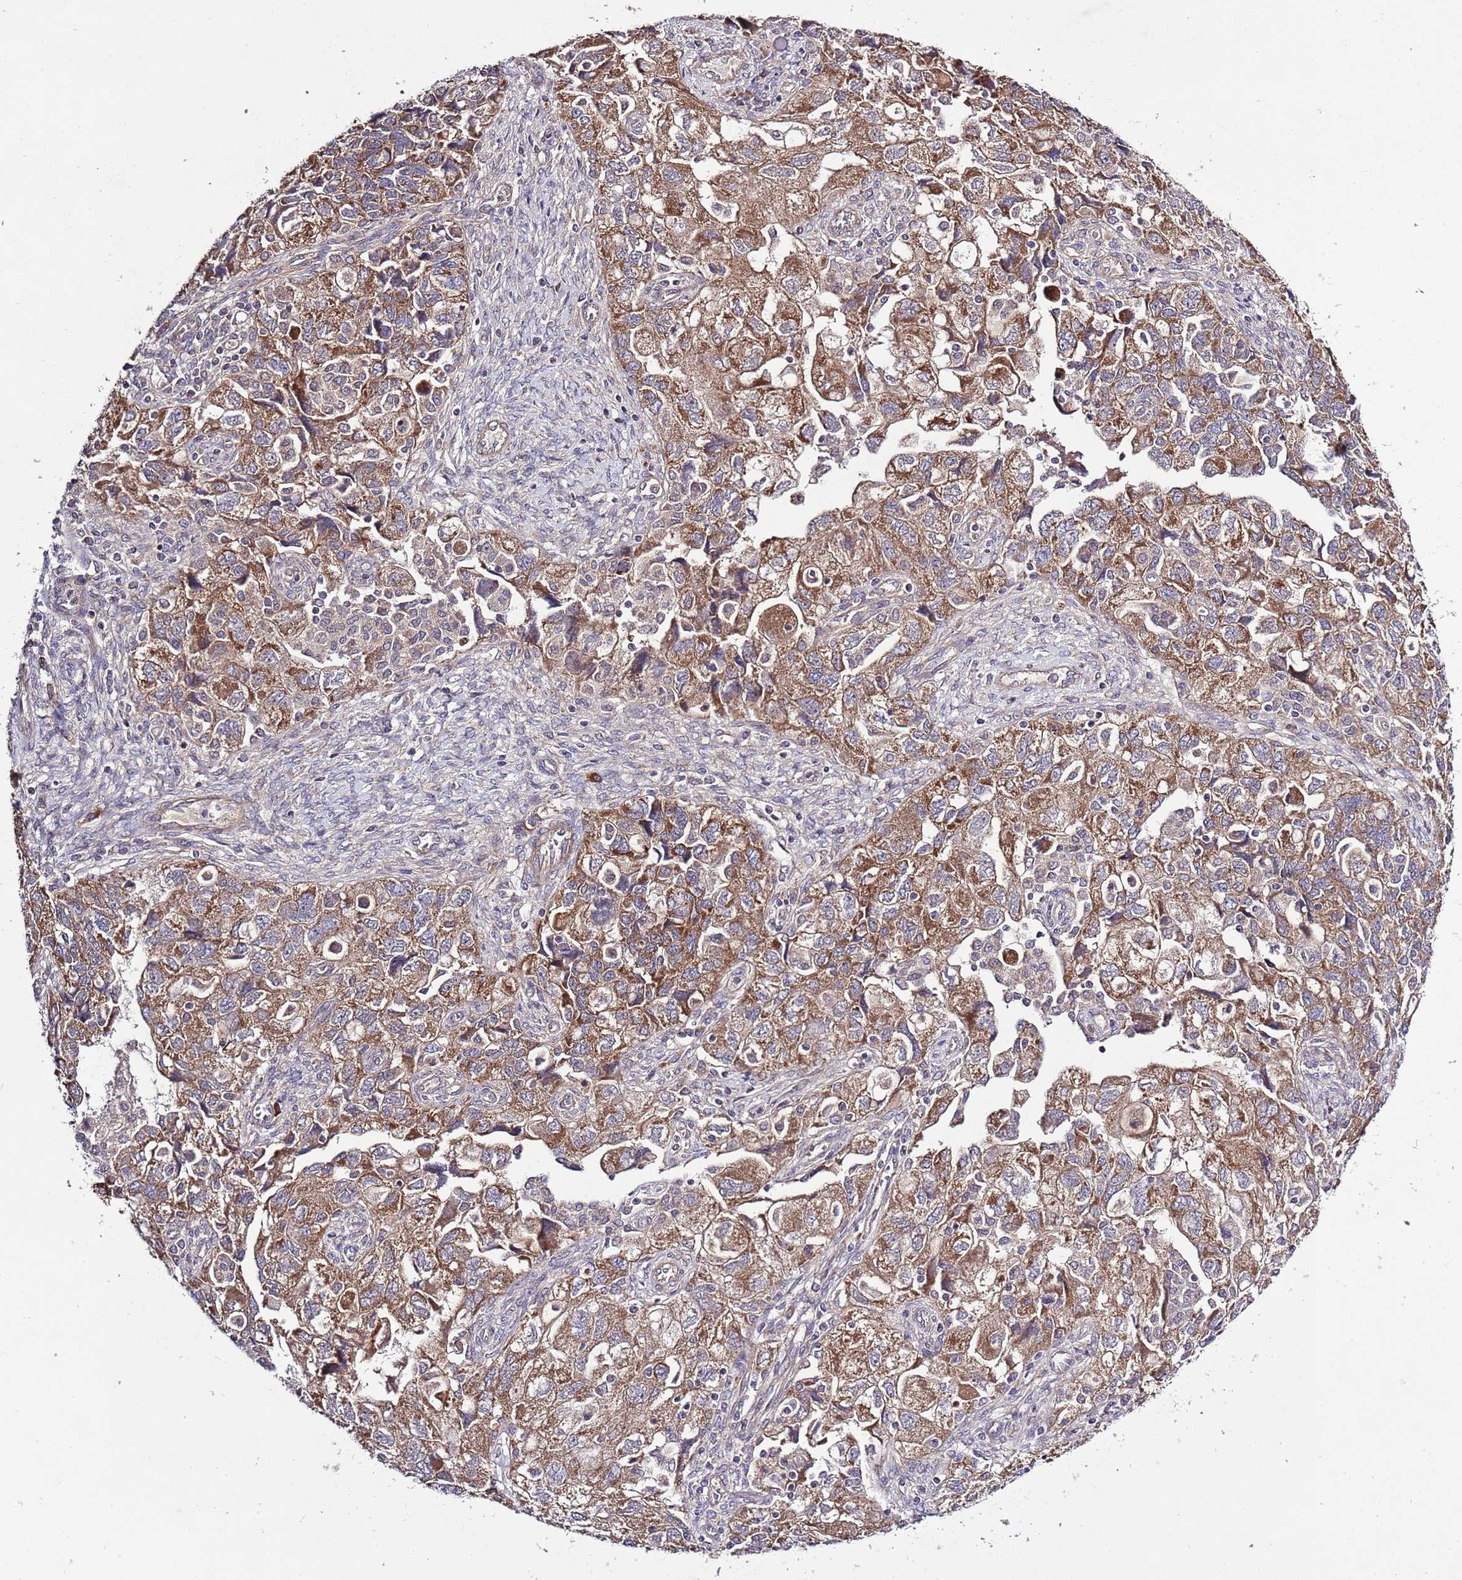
{"staining": {"intensity": "moderate", "quantity": ">75%", "location": "cytoplasmic/membranous"}, "tissue": "ovarian cancer", "cell_type": "Tumor cells", "image_type": "cancer", "snomed": [{"axis": "morphology", "description": "Carcinoma, NOS"}, {"axis": "morphology", "description": "Cystadenocarcinoma, serous, NOS"}, {"axis": "topography", "description": "Ovary"}], "caption": "High-magnification brightfield microscopy of serous cystadenocarcinoma (ovarian) stained with DAB (brown) and counterstained with hematoxylin (blue). tumor cells exhibit moderate cytoplasmic/membranous staining is seen in about>75% of cells. The protein is stained brown, and the nuclei are stained in blue (DAB IHC with brightfield microscopy, high magnification).", "gene": "MFNG", "patient": {"sex": "female", "age": 69}}